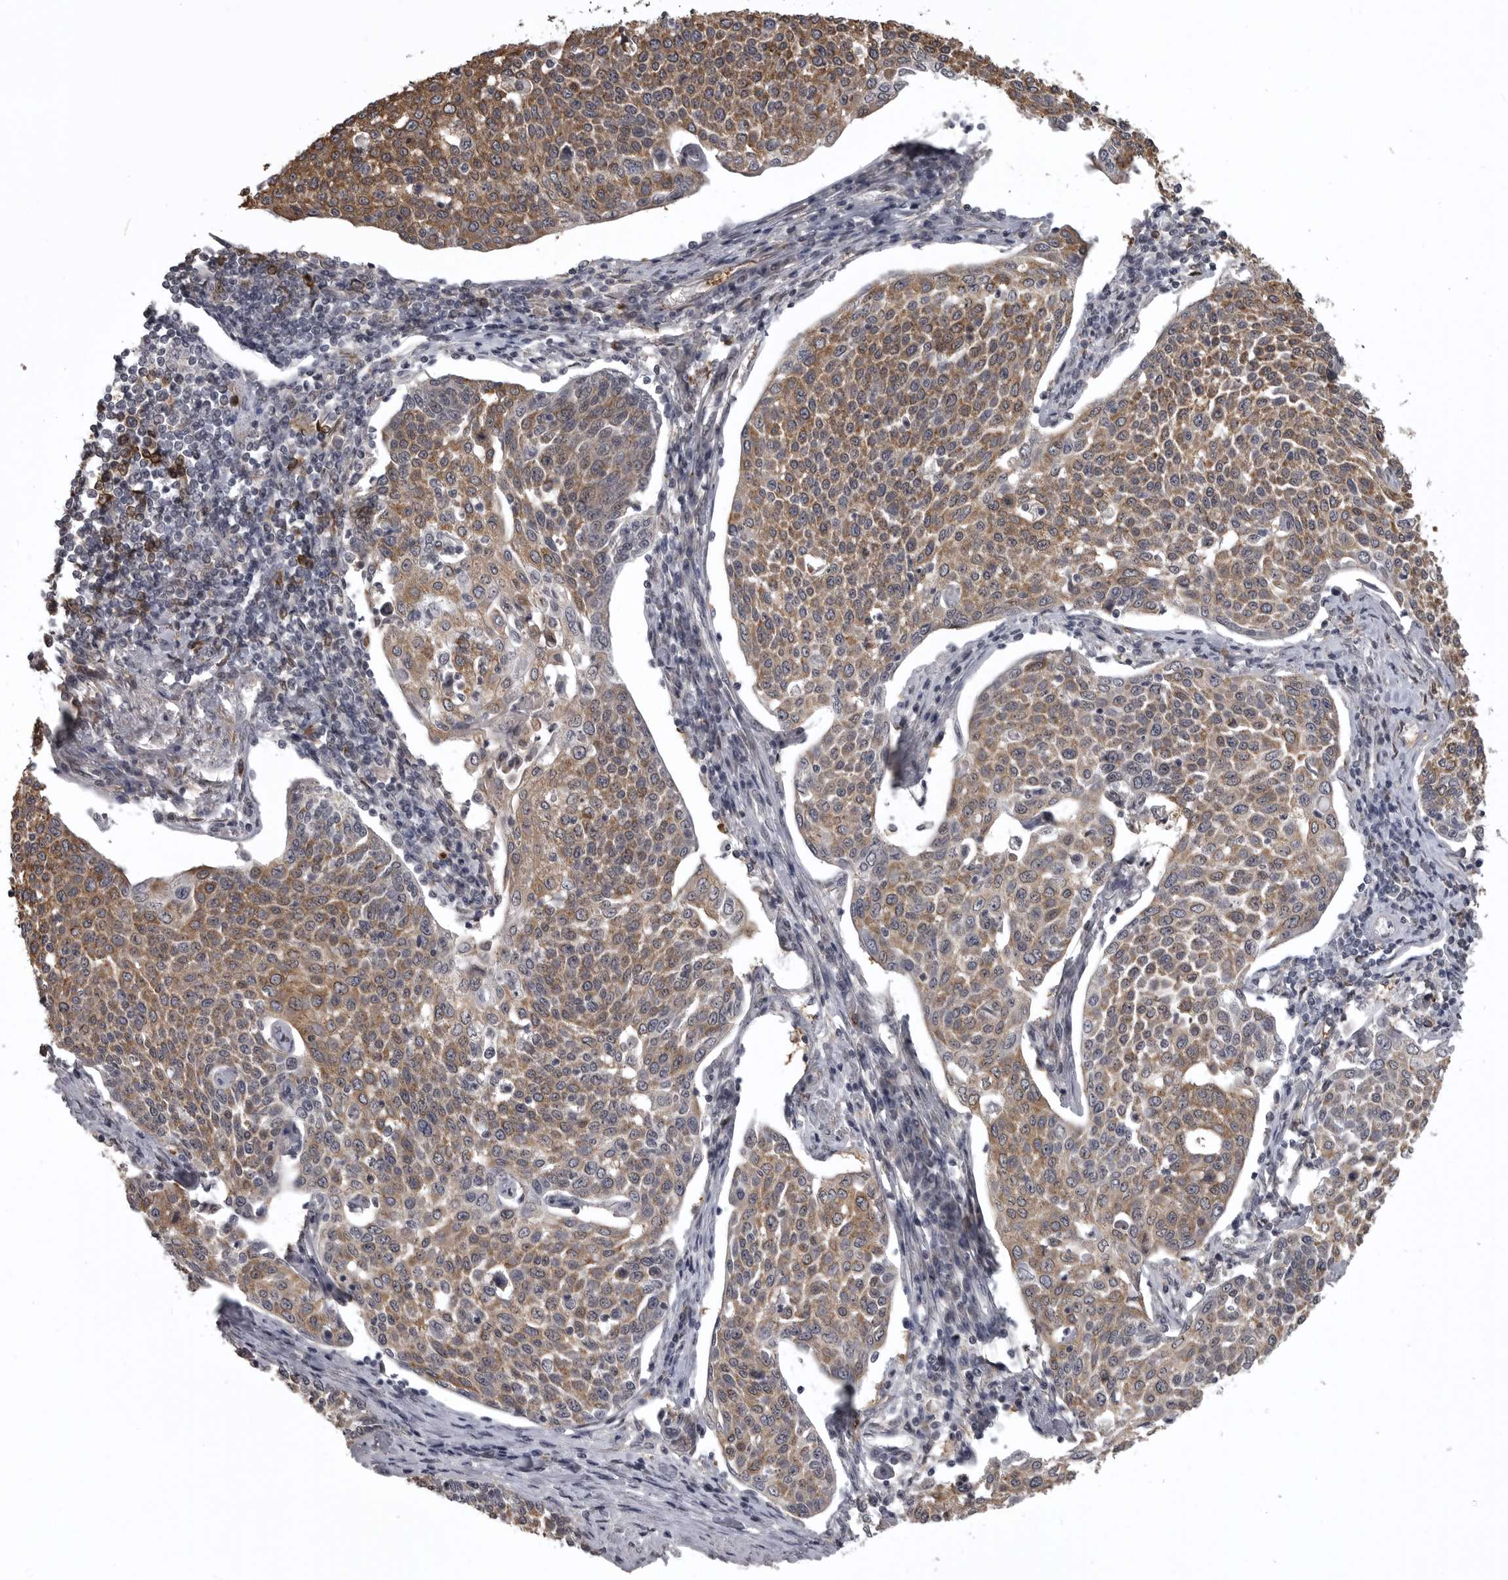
{"staining": {"intensity": "moderate", "quantity": ">75%", "location": "cytoplasmic/membranous"}, "tissue": "cervical cancer", "cell_type": "Tumor cells", "image_type": "cancer", "snomed": [{"axis": "morphology", "description": "Squamous cell carcinoma, NOS"}, {"axis": "topography", "description": "Cervix"}], "caption": "Immunohistochemical staining of human cervical squamous cell carcinoma shows medium levels of moderate cytoplasmic/membranous positivity in approximately >75% of tumor cells.", "gene": "SNX16", "patient": {"sex": "female", "age": 34}}